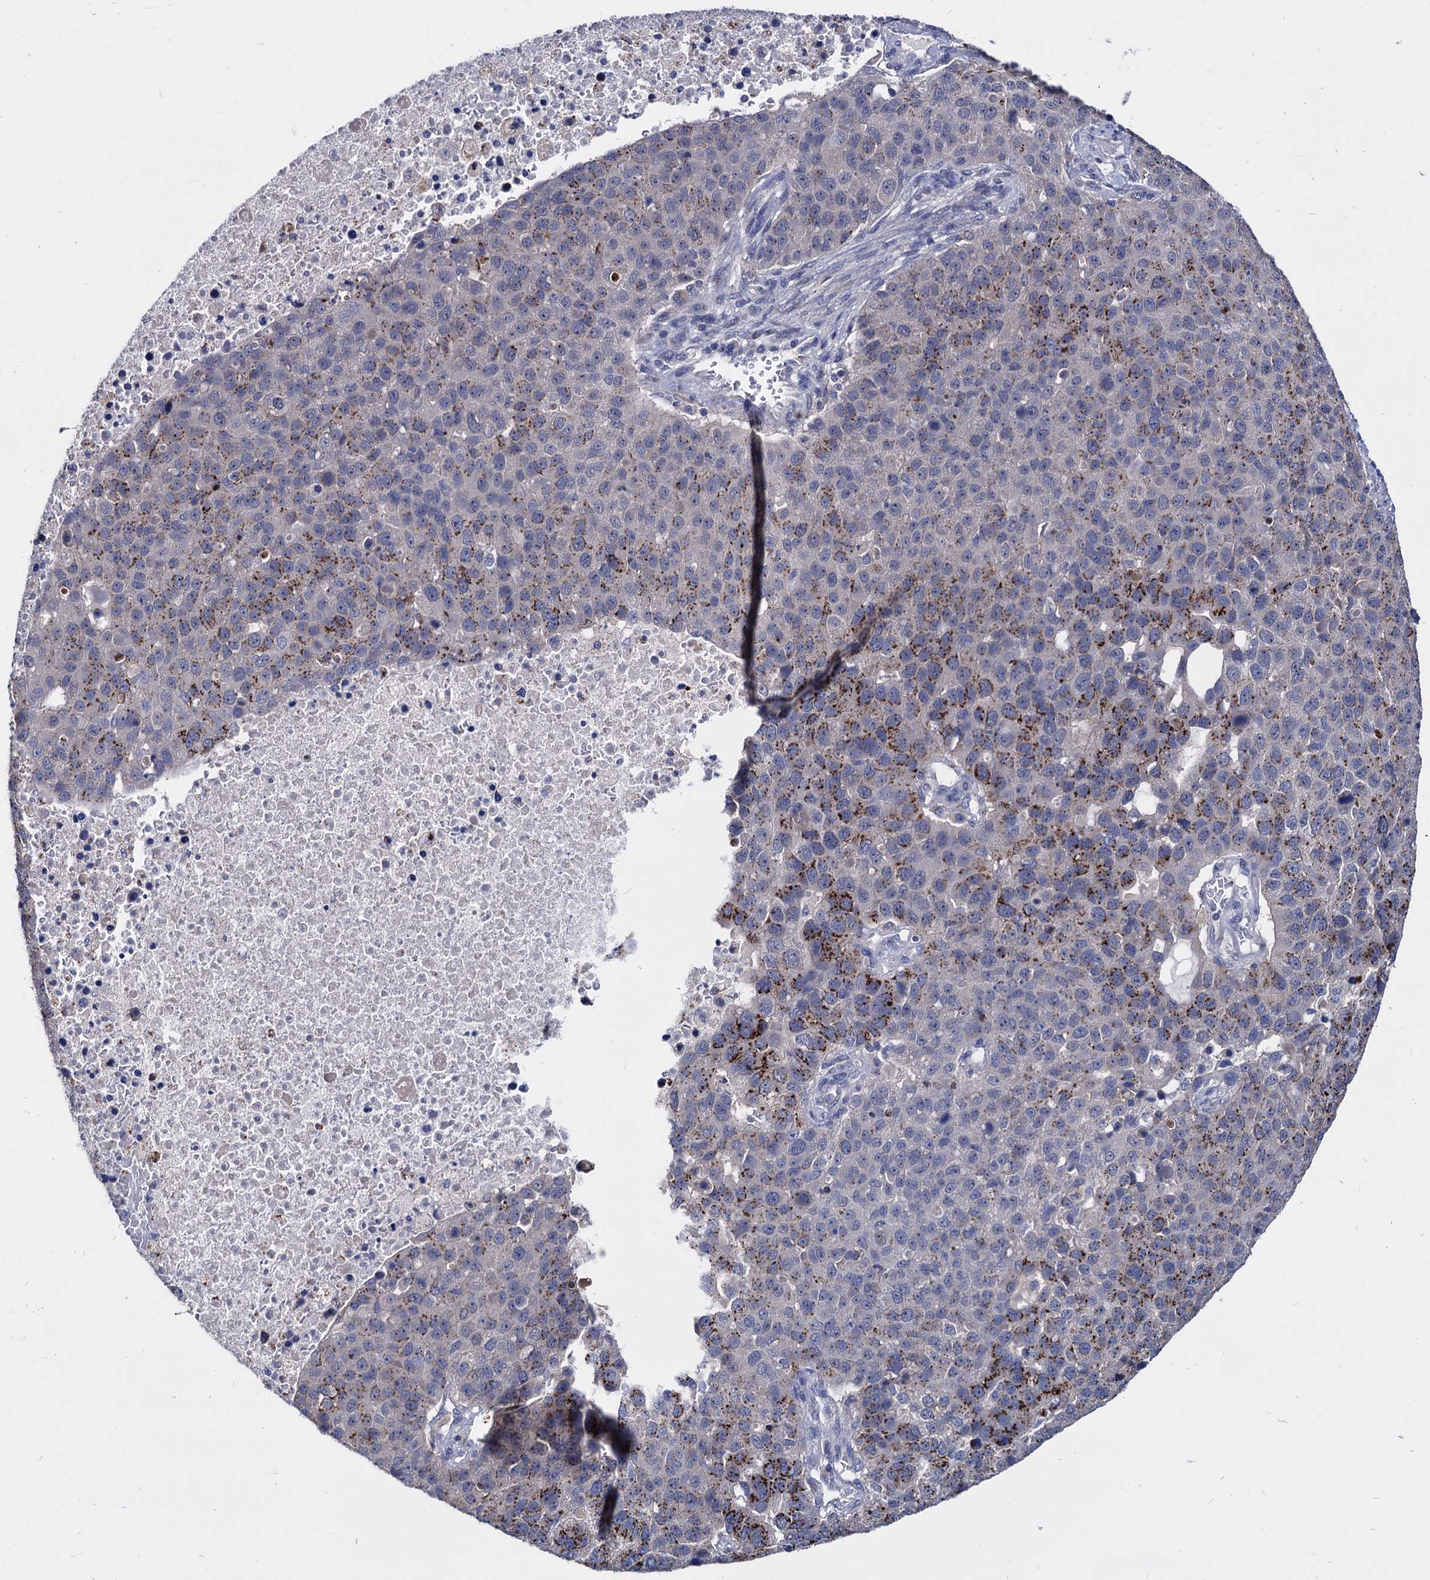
{"staining": {"intensity": "strong", "quantity": "25%-75%", "location": "cytoplasmic/membranous"}, "tissue": "pancreatic cancer", "cell_type": "Tumor cells", "image_type": "cancer", "snomed": [{"axis": "morphology", "description": "Adenocarcinoma, NOS"}, {"axis": "topography", "description": "Pancreas"}], "caption": "This micrograph demonstrates immunohistochemistry staining of pancreatic cancer, with high strong cytoplasmic/membranous staining in approximately 25%-75% of tumor cells.", "gene": "ESD", "patient": {"sex": "female", "age": 61}}